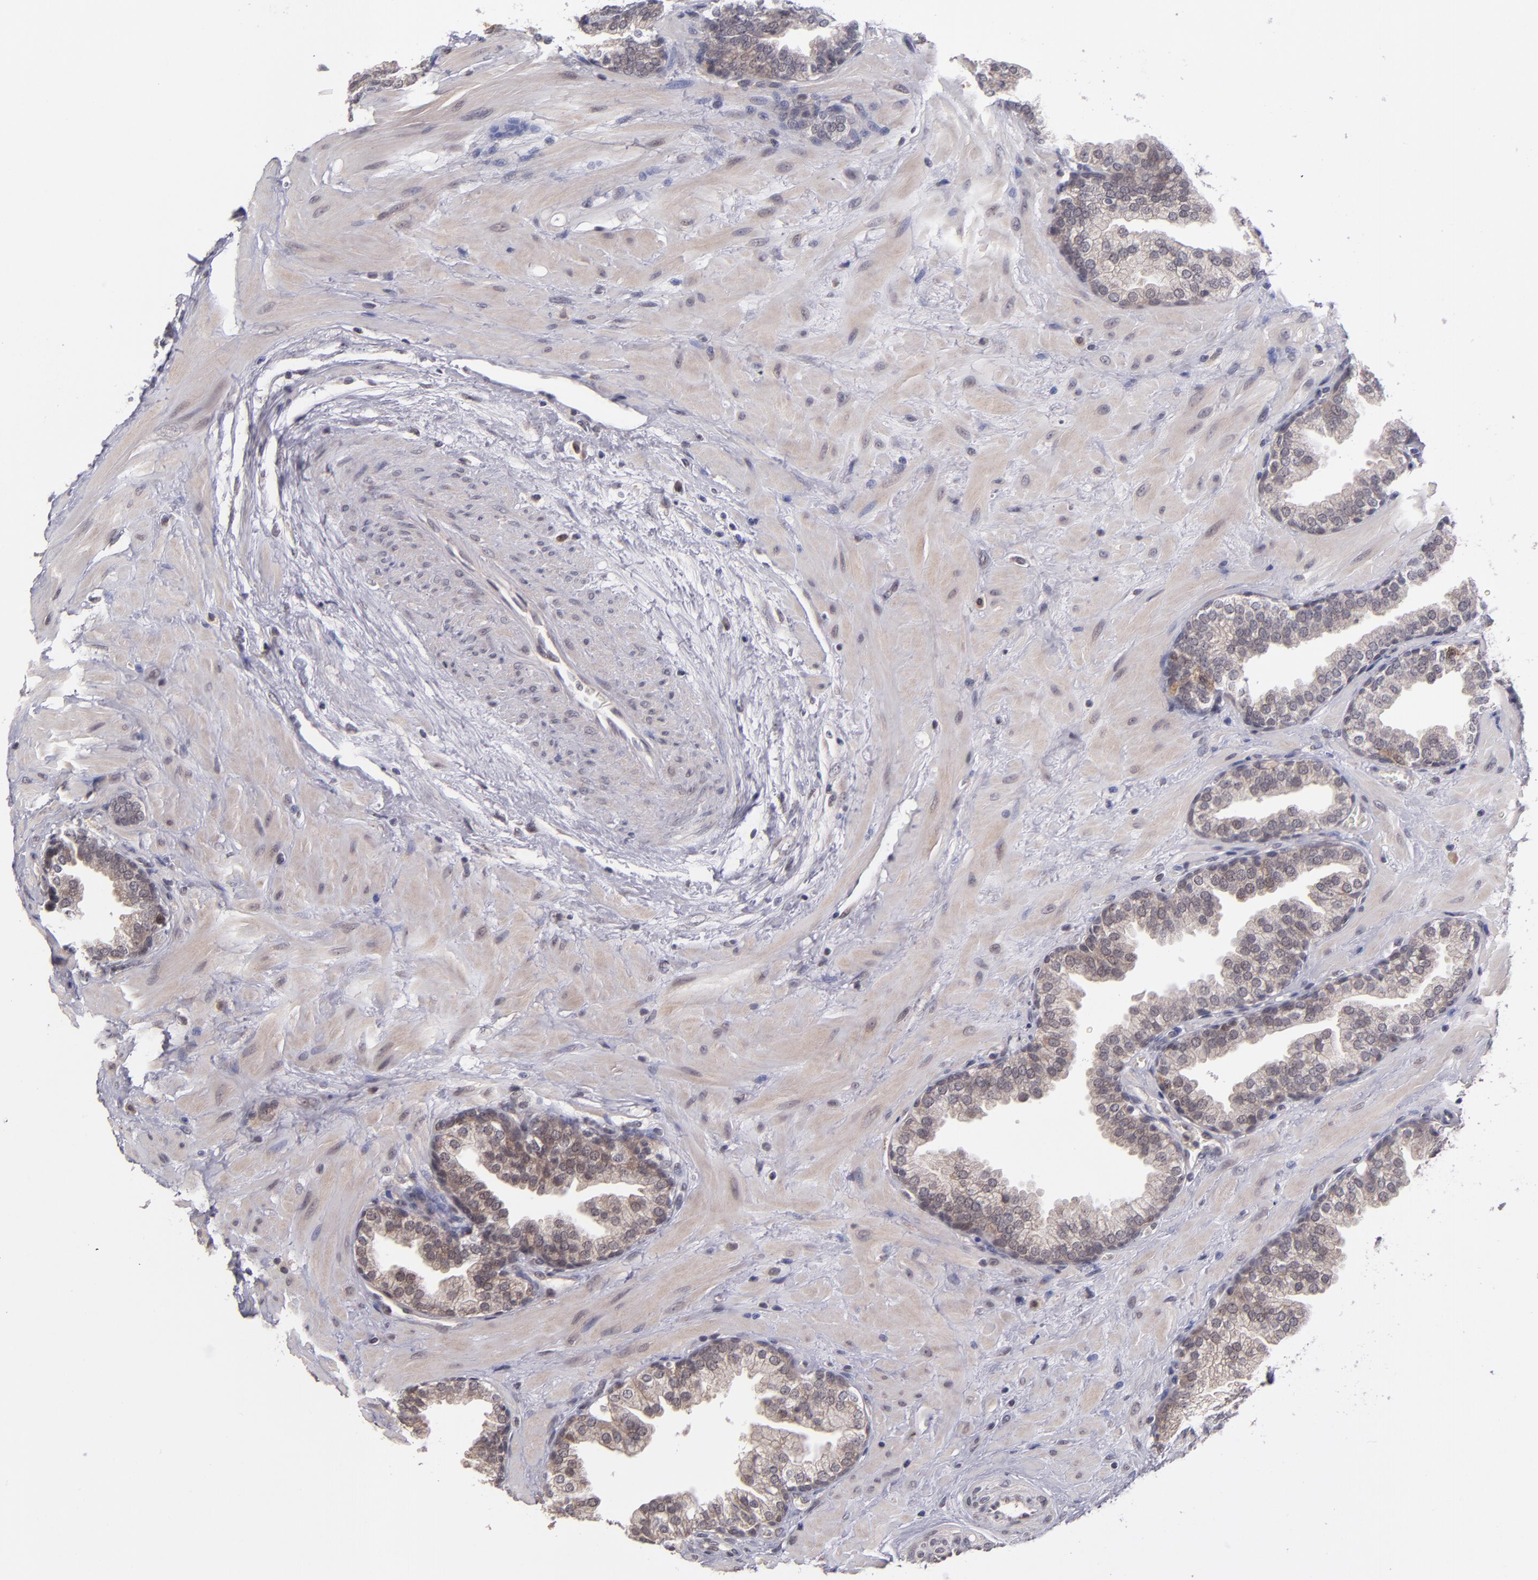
{"staining": {"intensity": "weak", "quantity": ">75%", "location": "cytoplasmic/membranous"}, "tissue": "prostate", "cell_type": "Glandular cells", "image_type": "normal", "snomed": [{"axis": "morphology", "description": "Normal tissue, NOS"}, {"axis": "topography", "description": "Prostate"}], "caption": "This histopathology image displays normal prostate stained with IHC to label a protein in brown. The cytoplasmic/membranous of glandular cells show weak positivity for the protein. Nuclei are counter-stained blue.", "gene": "CDC7", "patient": {"sex": "male", "age": 51}}